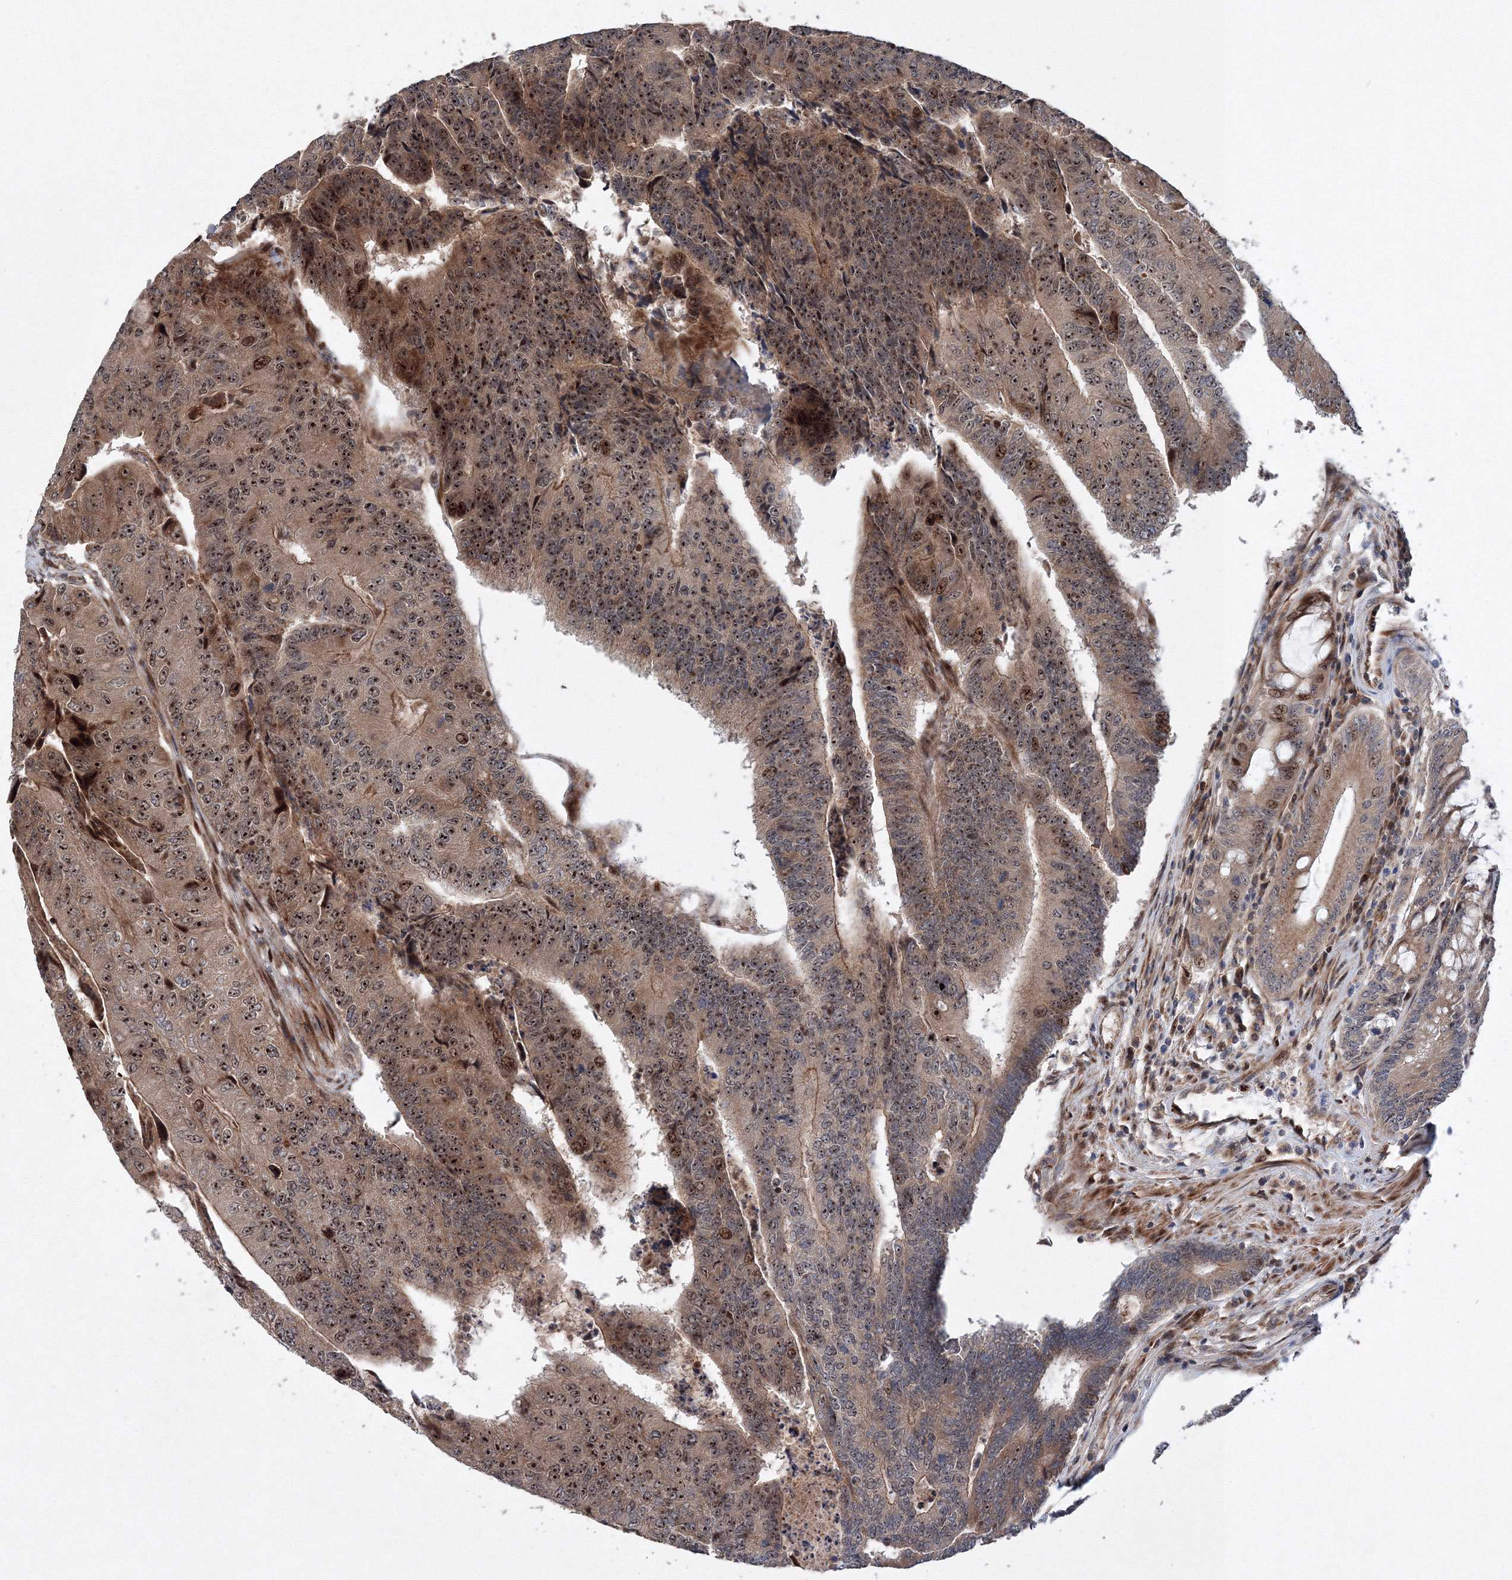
{"staining": {"intensity": "moderate", "quantity": ">75%", "location": "cytoplasmic/membranous,nuclear"}, "tissue": "colorectal cancer", "cell_type": "Tumor cells", "image_type": "cancer", "snomed": [{"axis": "morphology", "description": "Adenocarcinoma, NOS"}, {"axis": "topography", "description": "Colon"}], "caption": "Immunohistochemical staining of human colorectal adenocarcinoma displays moderate cytoplasmic/membranous and nuclear protein positivity in about >75% of tumor cells.", "gene": "ANKAR", "patient": {"sex": "female", "age": 67}}